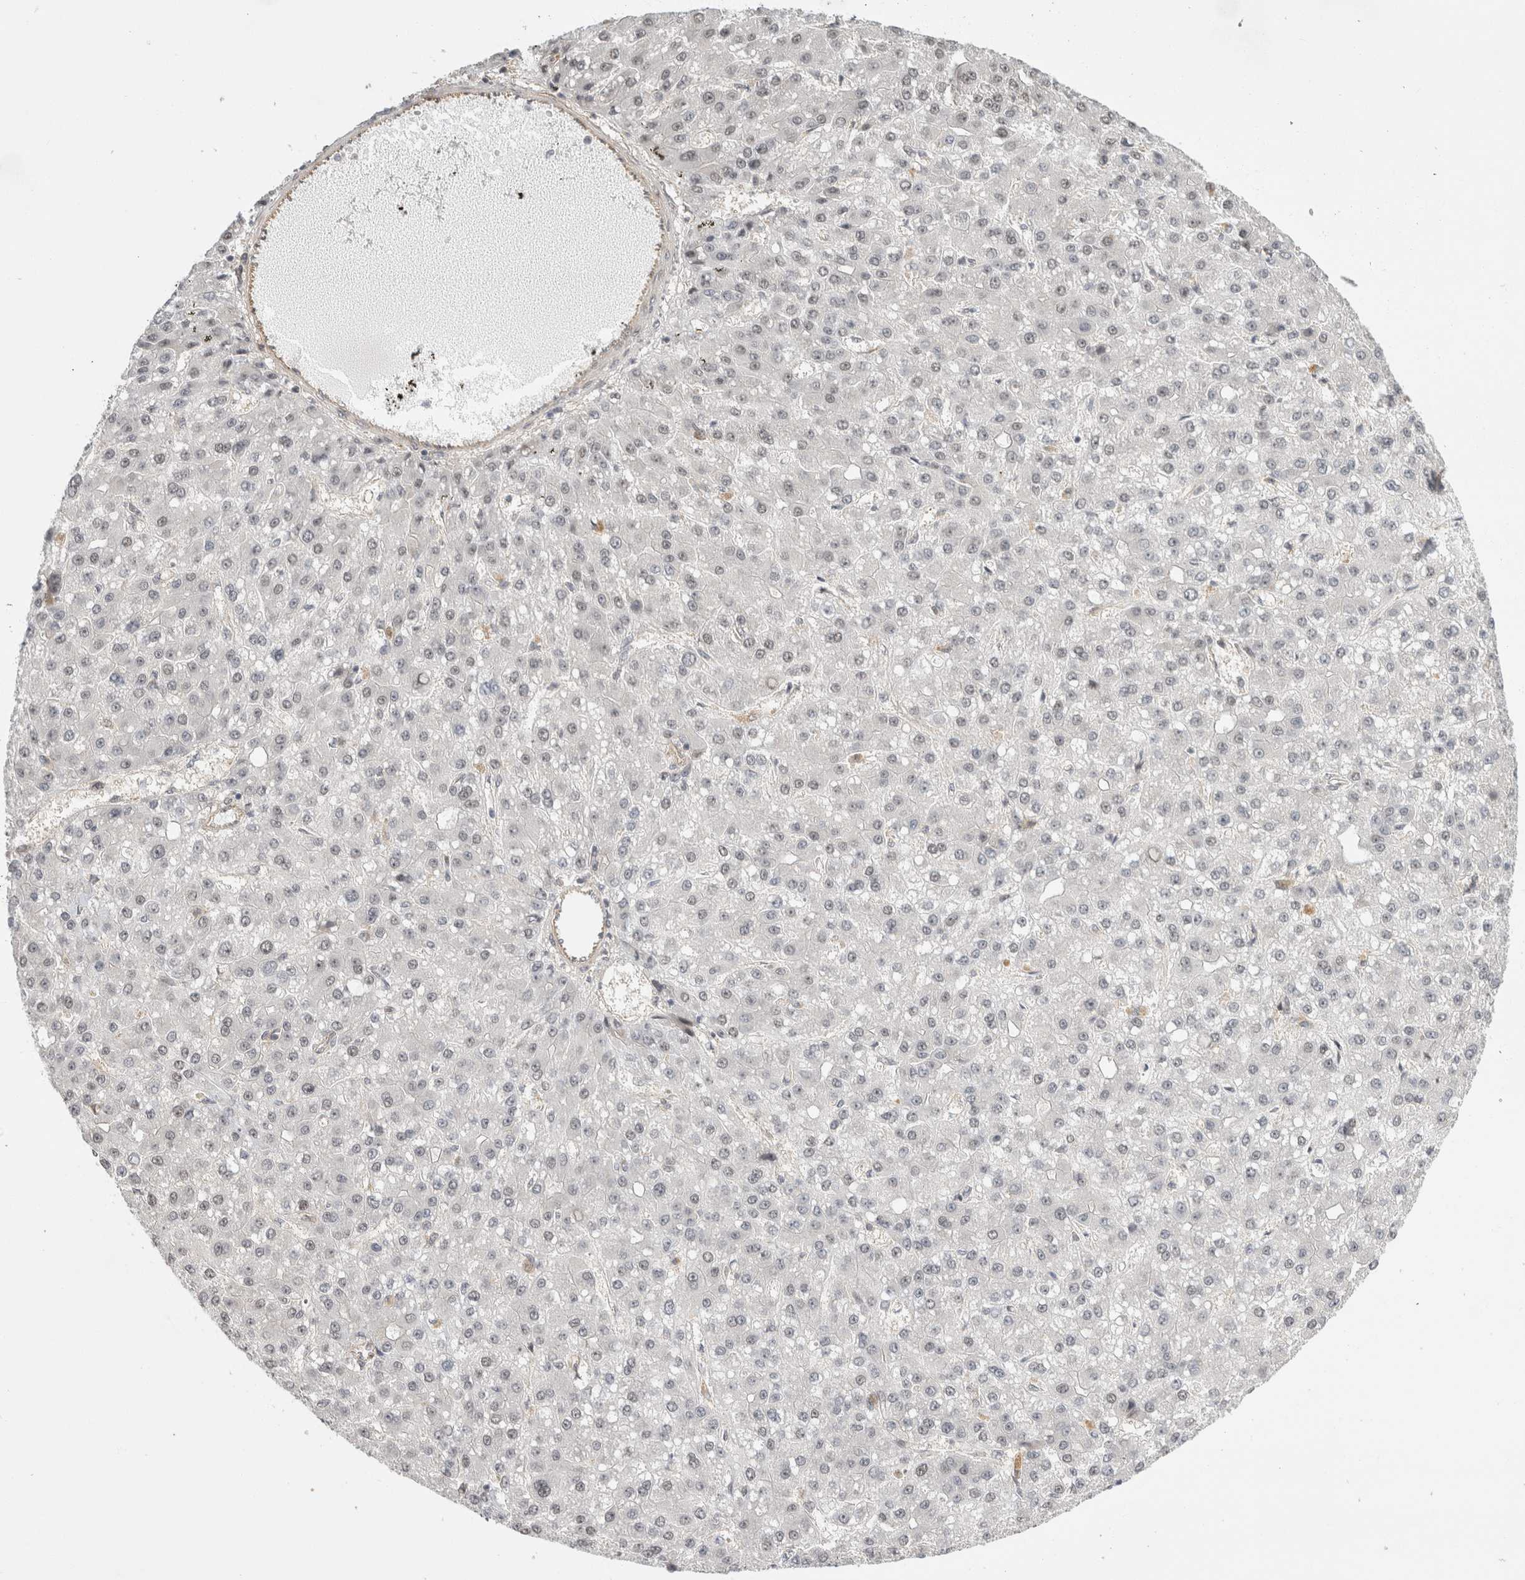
{"staining": {"intensity": "negative", "quantity": "none", "location": "none"}, "tissue": "liver cancer", "cell_type": "Tumor cells", "image_type": "cancer", "snomed": [{"axis": "morphology", "description": "Carcinoma, Hepatocellular, NOS"}, {"axis": "topography", "description": "Liver"}], "caption": "Image shows no significant protein positivity in tumor cells of liver cancer (hepatocellular carcinoma).", "gene": "ZNF318", "patient": {"sex": "male", "age": 67}}